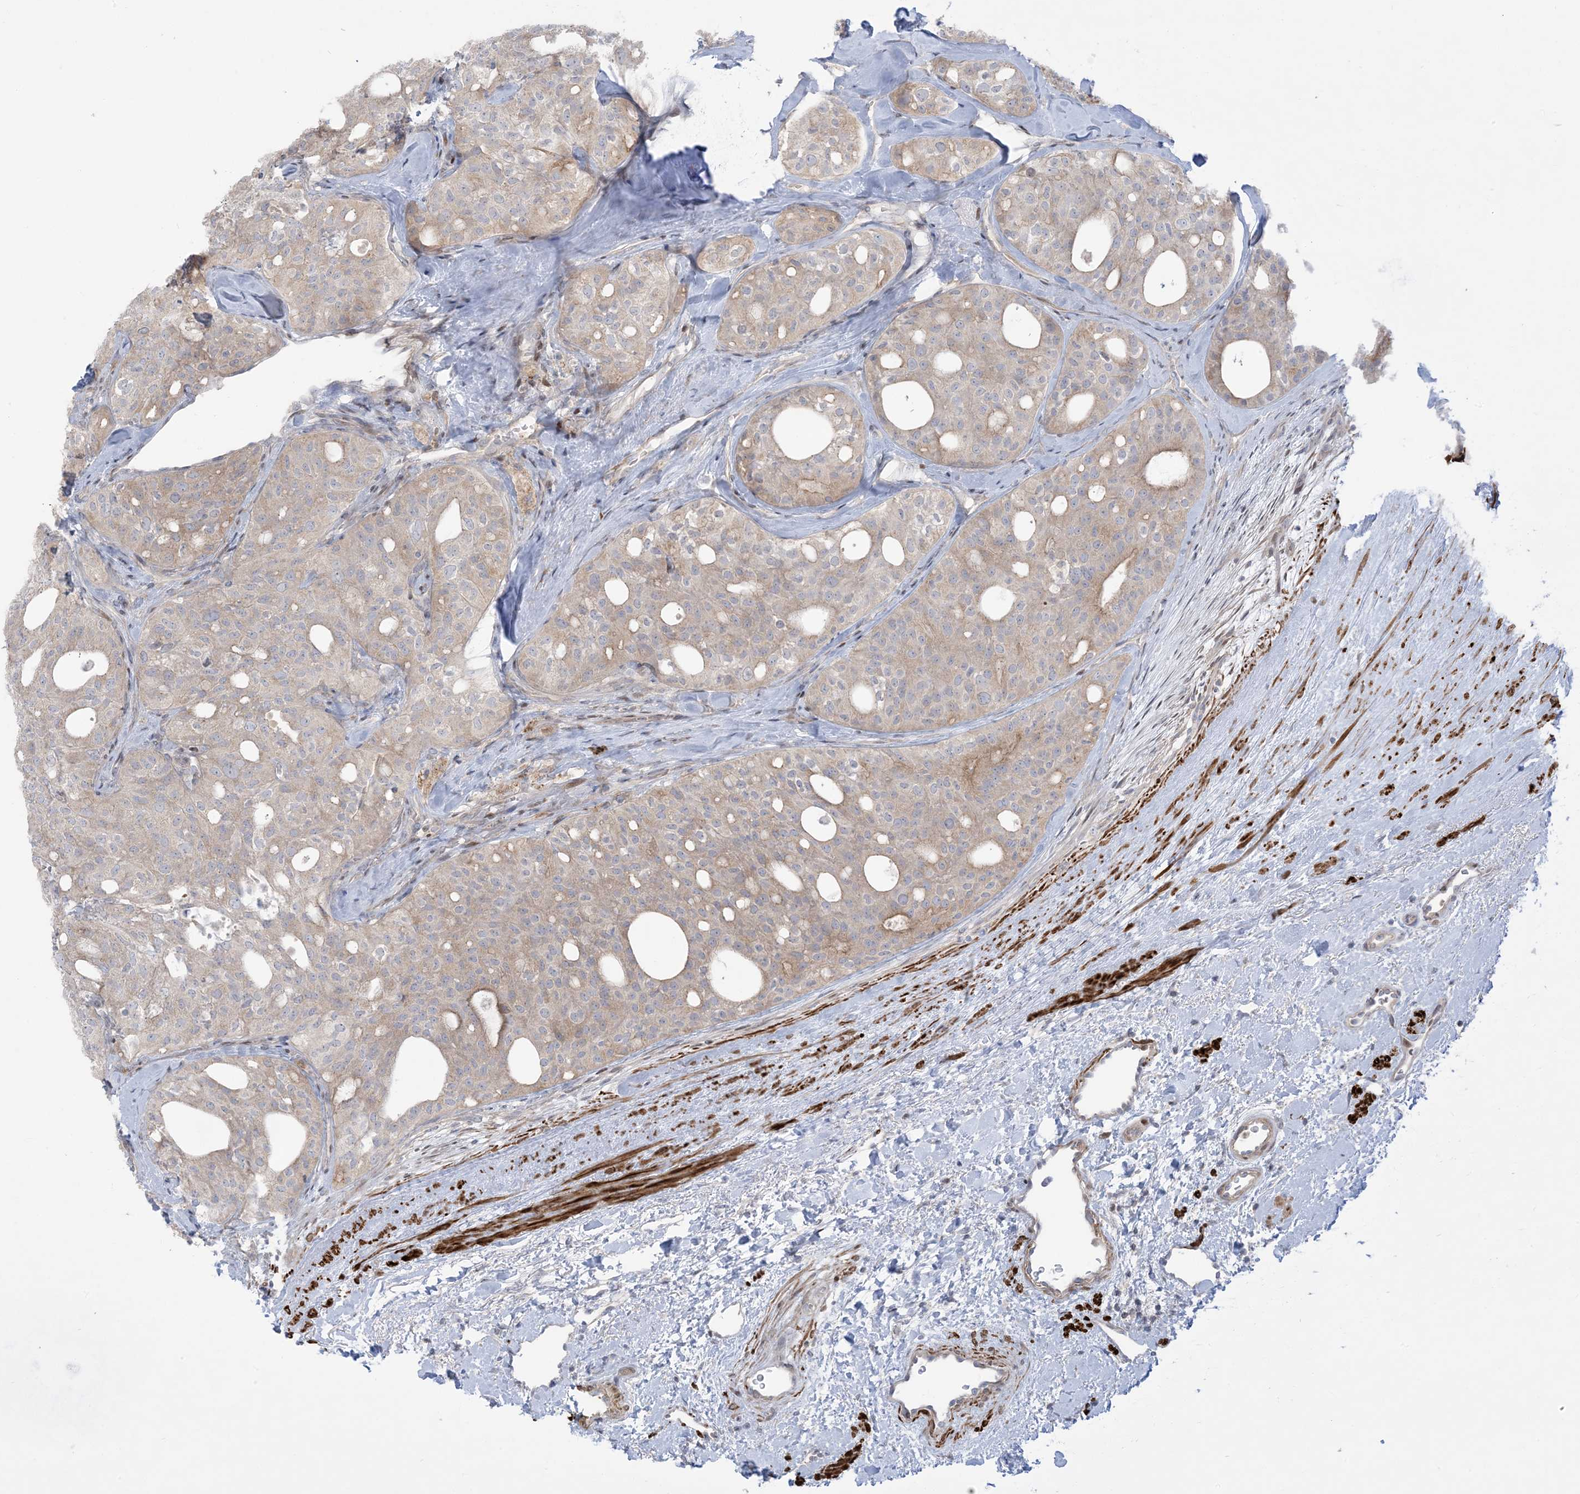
{"staining": {"intensity": "weak", "quantity": "<25%", "location": "cytoplasmic/membranous"}, "tissue": "thyroid cancer", "cell_type": "Tumor cells", "image_type": "cancer", "snomed": [{"axis": "morphology", "description": "Follicular adenoma carcinoma, NOS"}, {"axis": "topography", "description": "Thyroid gland"}], "caption": "High magnification brightfield microscopy of thyroid cancer stained with DAB (3,3'-diaminobenzidine) (brown) and counterstained with hematoxylin (blue): tumor cells show no significant expression.", "gene": "AFTPH", "patient": {"sex": "male", "age": 75}}